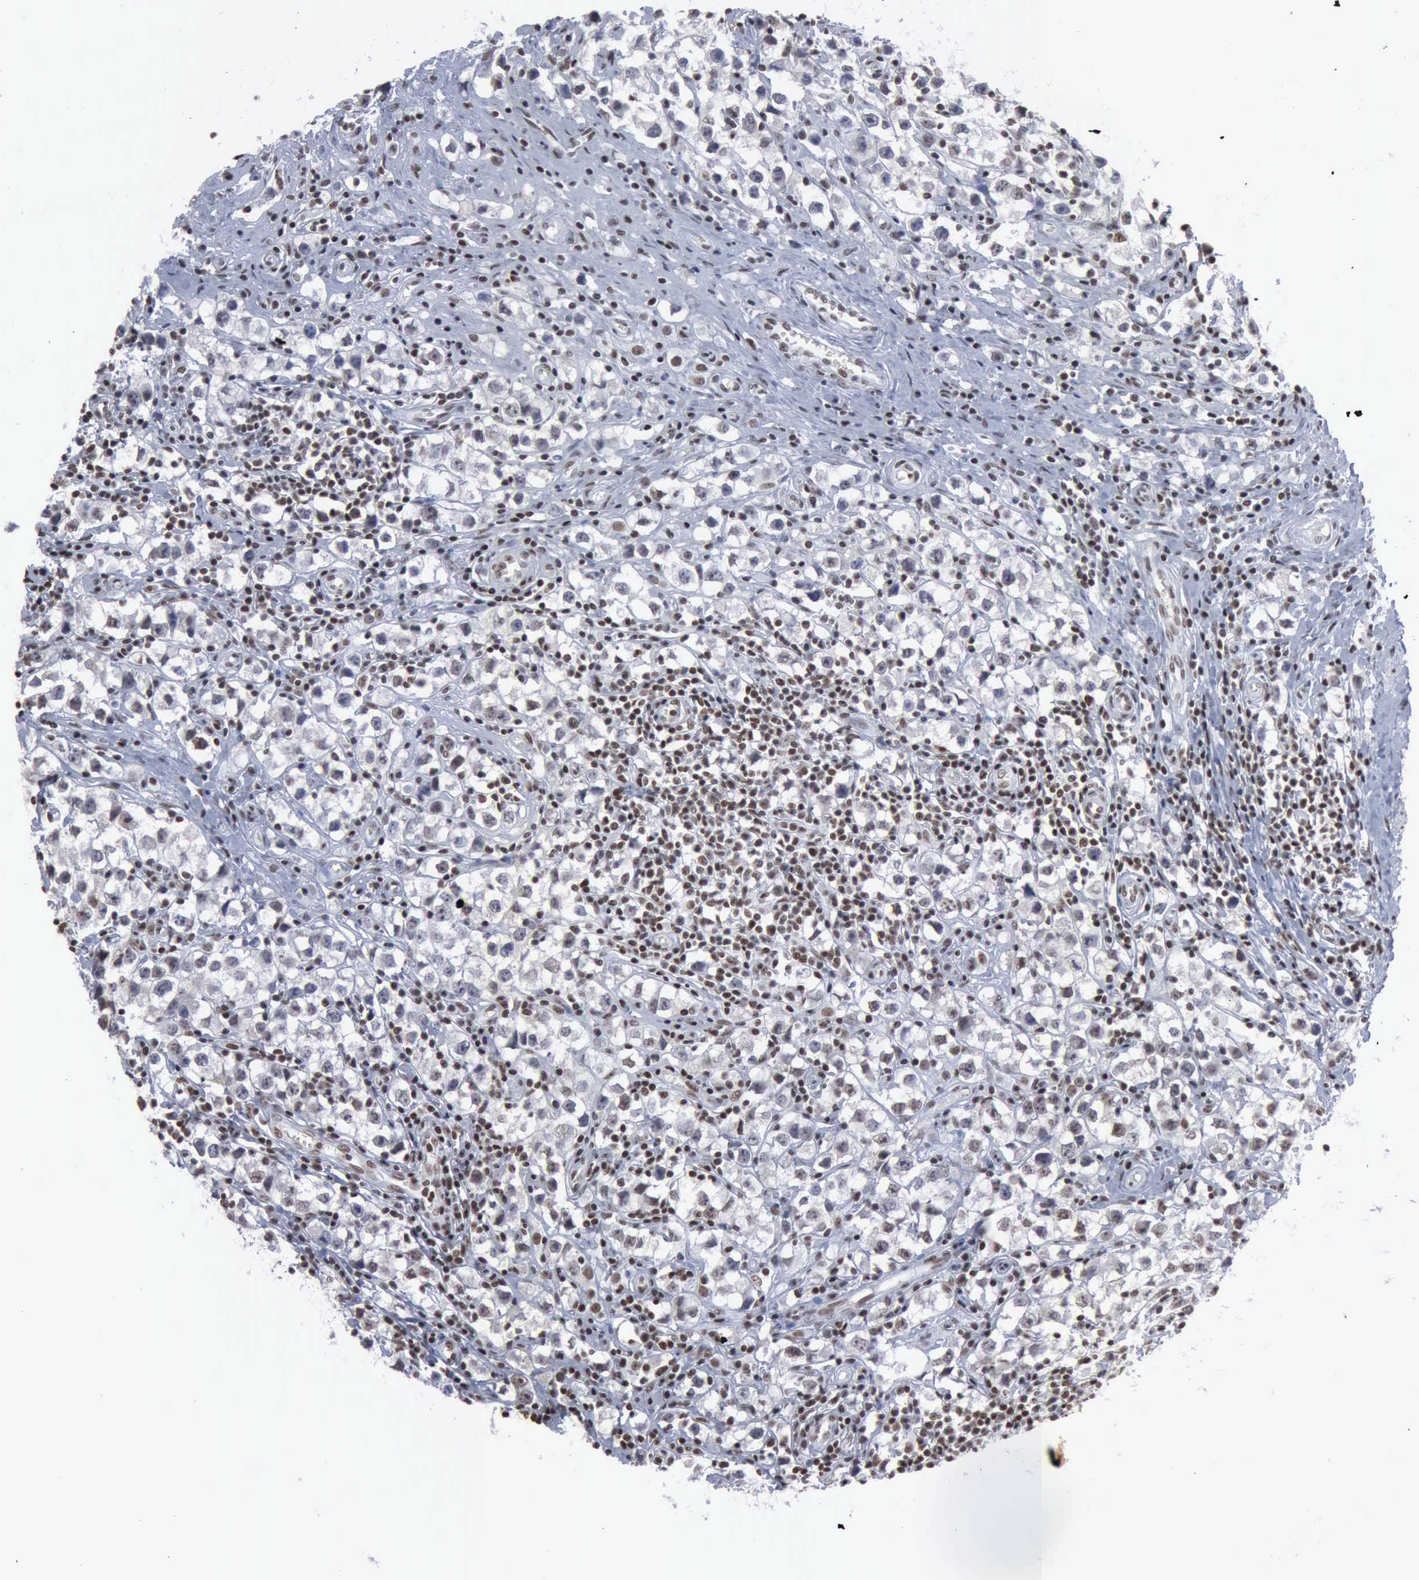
{"staining": {"intensity": "weak", "quantity": "25%-75%", "location": "nuclear"}, "tissue": "testis cancer", "cell_type": "Tumor cells", "image_type": "cancer", "snomed": [{"axis": "morphology", "description": "Seminoma, NOS"}, {"axis": "topography", "description": "Testis"}], "caption": "Human testis seminoma stained with a protein marker shows weak staining in tumor cells.", "gene": "XPA", "patient": {"sex": "male", "age": 35}}